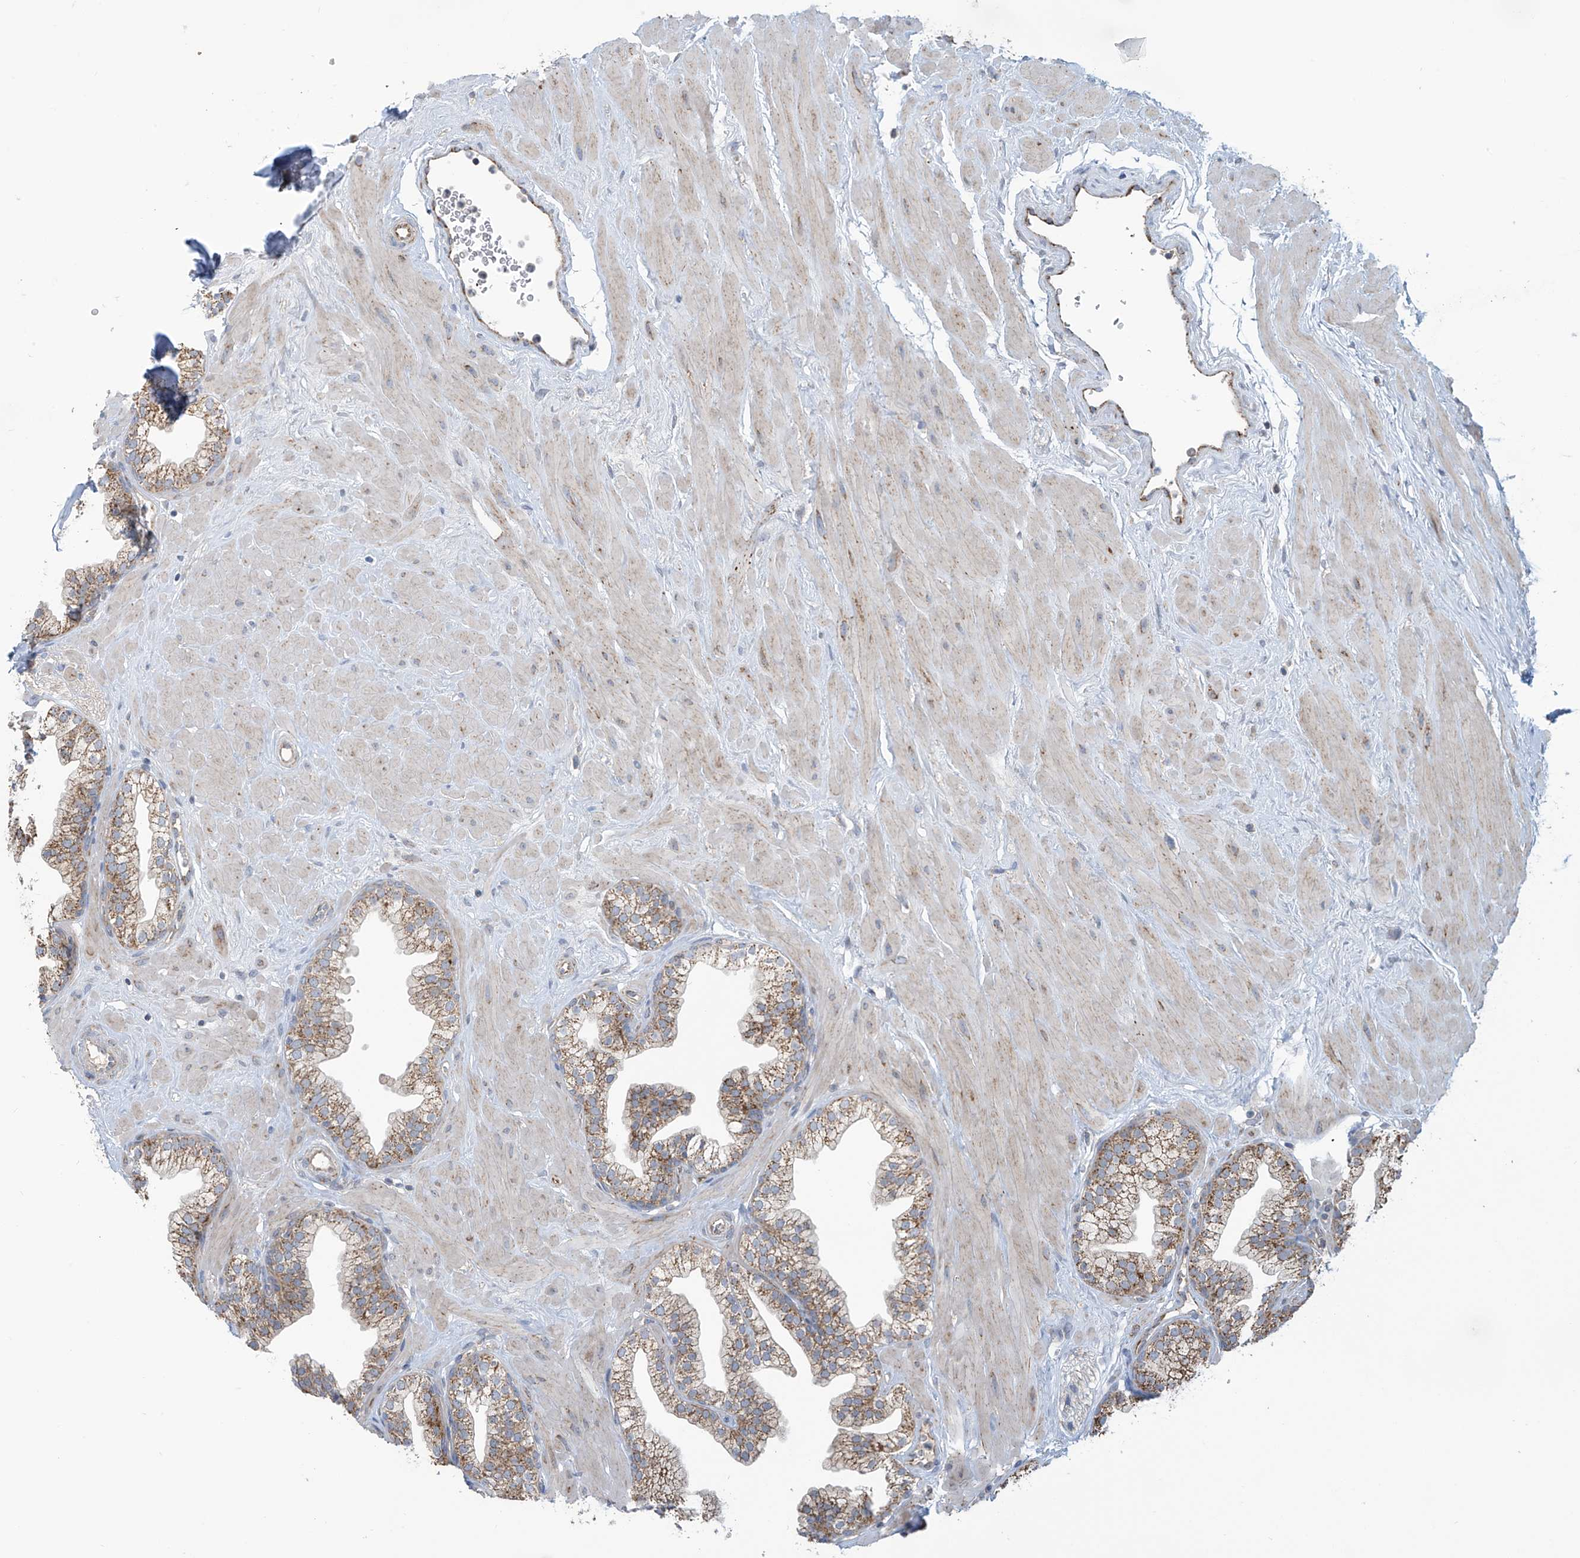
{"staining": {"intensity": "moderate", "quantity": ">75%", "location": "cytoplasmic/membranous"}, "tissue": "prostate", "cell_type": "Glandular cells", "image_type": "normal", "snomed": [{"axis": "morphology", "description": "Normal tissue, NOS"}, {"axis": "morphology", "description": "Urothelial carcinoma, Low grade"}, {"axis": "topography", "description": "Urinary bladder"}, {"axis": "topography", "description": "Prostate"}], "caption": "Prostate stained with a brown dye displays moderate cytoplasmic/membranous positive positivity in approximately >75% of glandular cells.", "gene": "SCGB1D2", "patient": {"sex": "male", "age": 60}}